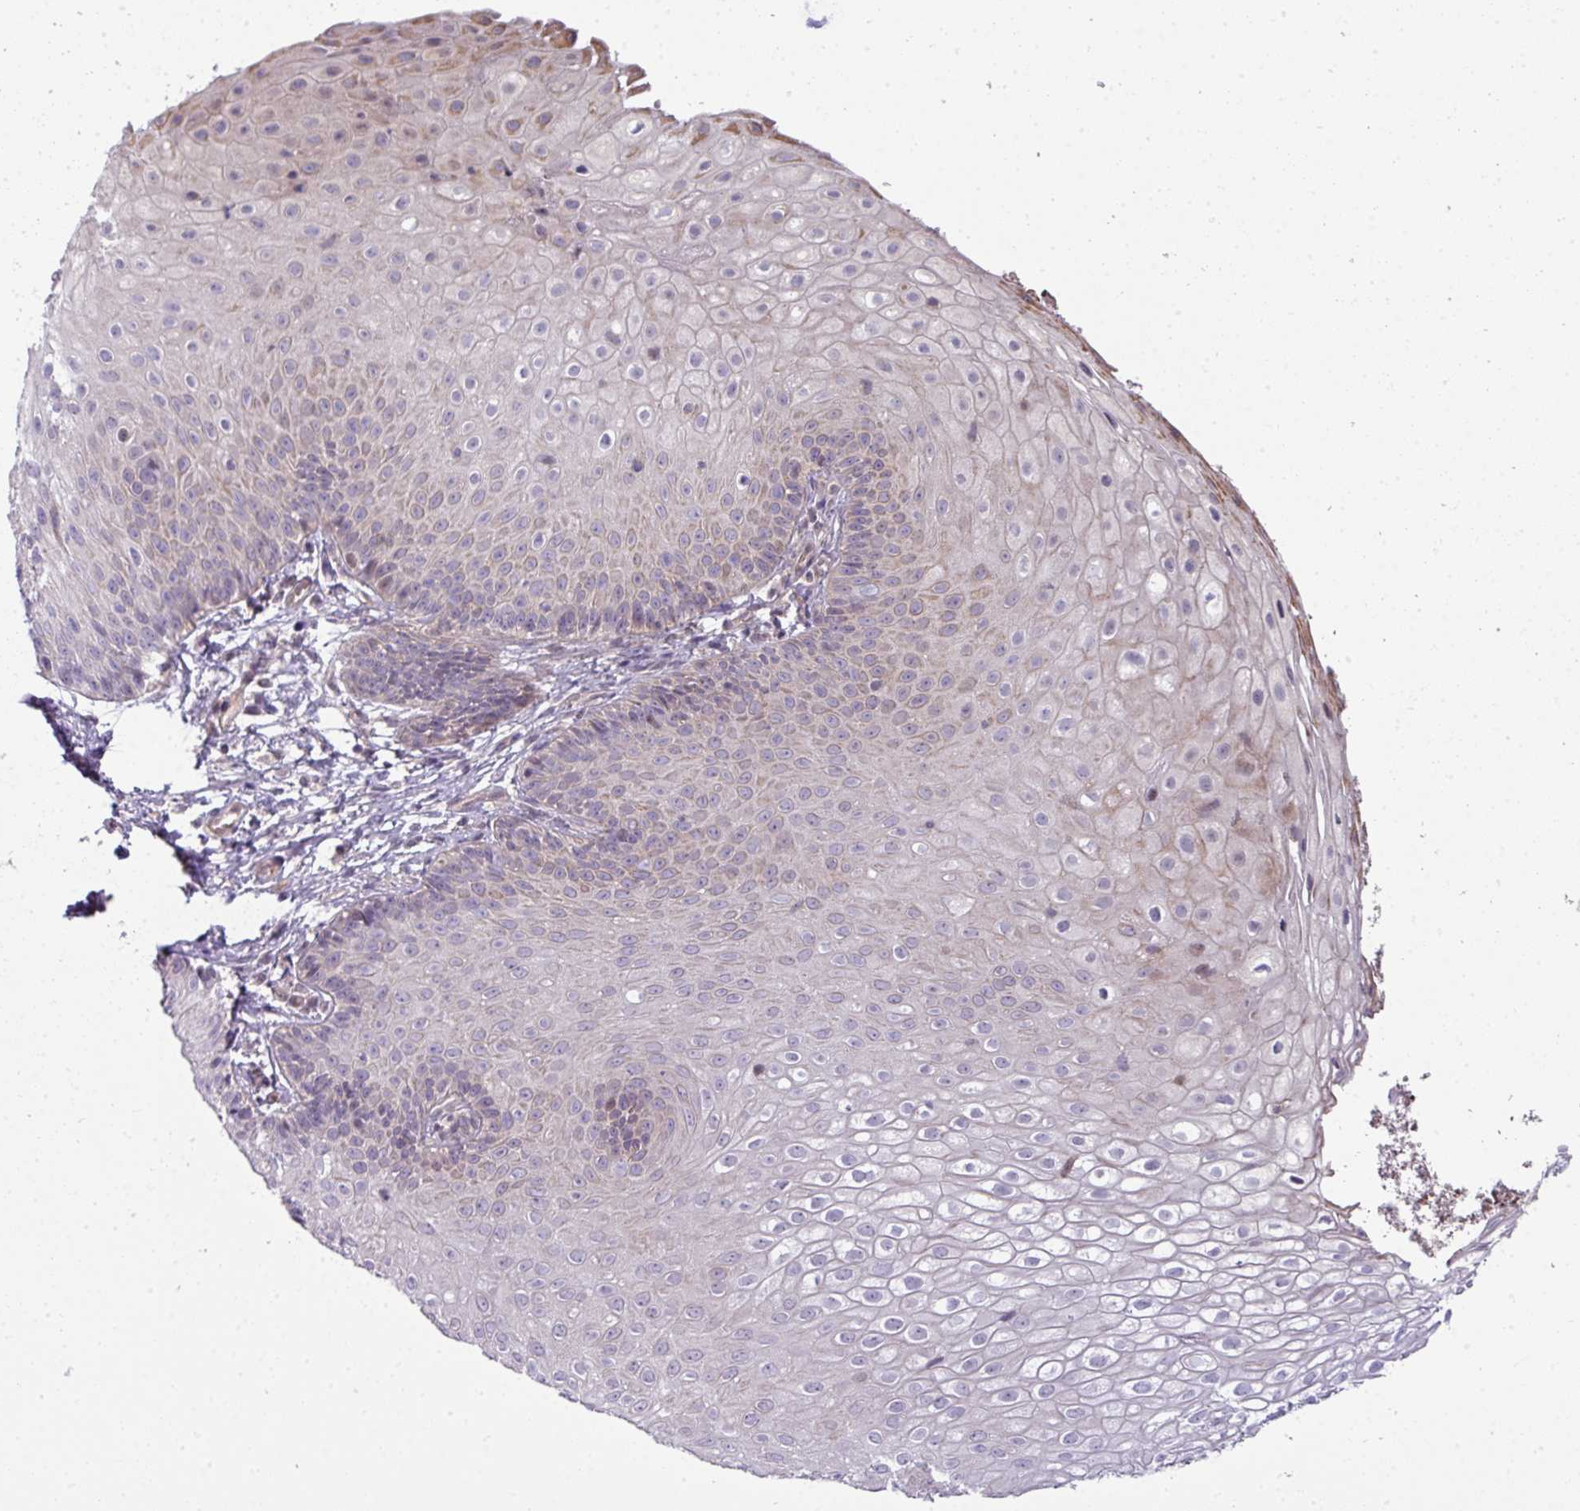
{"staining": {"intensity": "moderate", "quantity": "<25%", "location": "cytoplasmic/membranous,nuclear"}, "tissue": "skin", "cell_type": "Epidermal cells", "image_type": "normal", "snomed": [{"axis": "morphology", "description": "Normal tissue, NOS"}, {"axis": "topography", "description": "Anal"}], "caption": "Immunohistochemical staining of normal human skin shows moderate cytoplasmic/membranous,nuclear protein staining in approximately <25% of epidermal cells.", "gene": "STAT5A", "patient": {"sex": "male", "age": 80}}